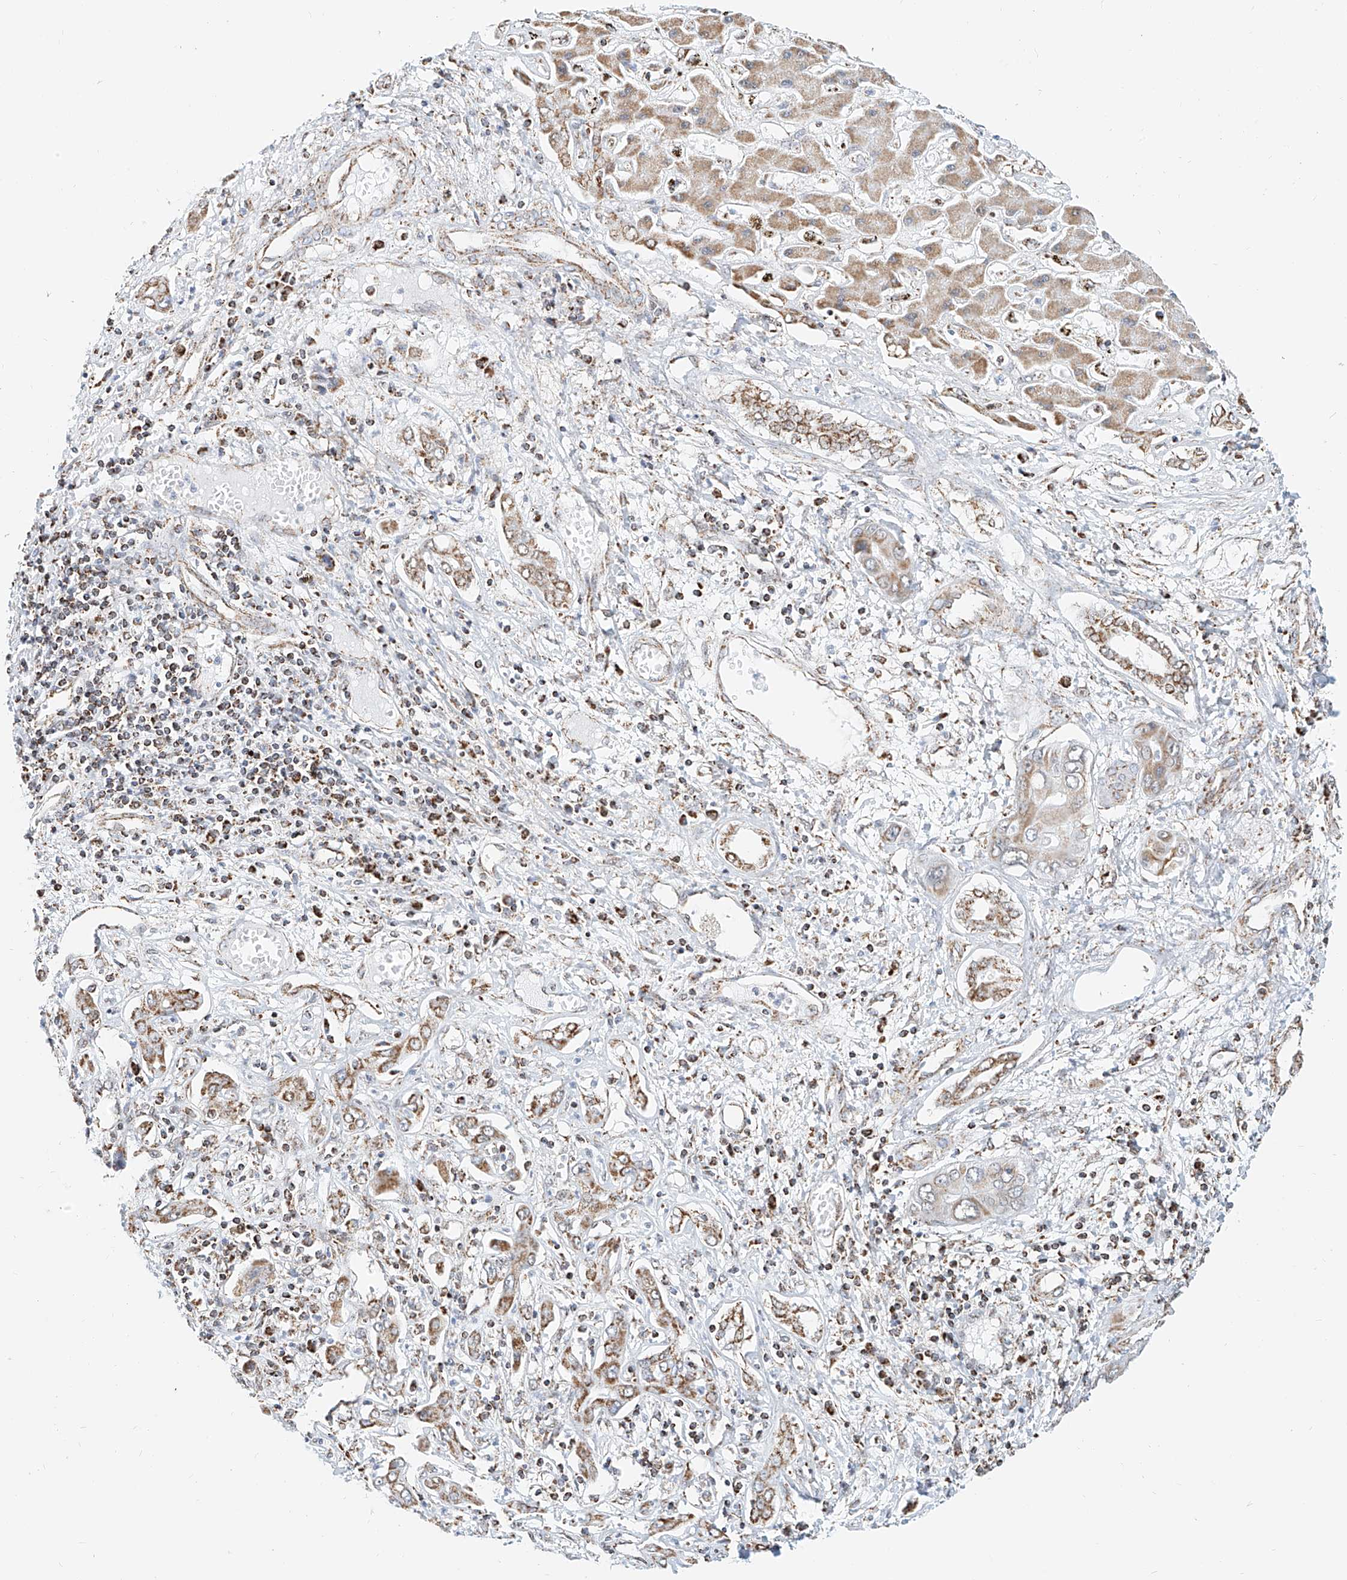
{"staining": {"intensity": "moderate", "quantity": ">75%", "location": "cytoplasmic/membranous"}, "tissue": "liver cancer", "cell_type": "Tumor cells", "image_type": "cancer", "snomed": [{"axis": "morphology", "description": "Cholangiocarcinoma"}, {"axis": "topography", "description": "Liver"}], "caption": "Protein analysis of liver cholangiocarcinoma tissue exhibits moderate cytoplasmic/membranous positivity in about >75% of tumor cells.", "gene": "NALCN", "patient": {"sex": "male", "age": 67}}